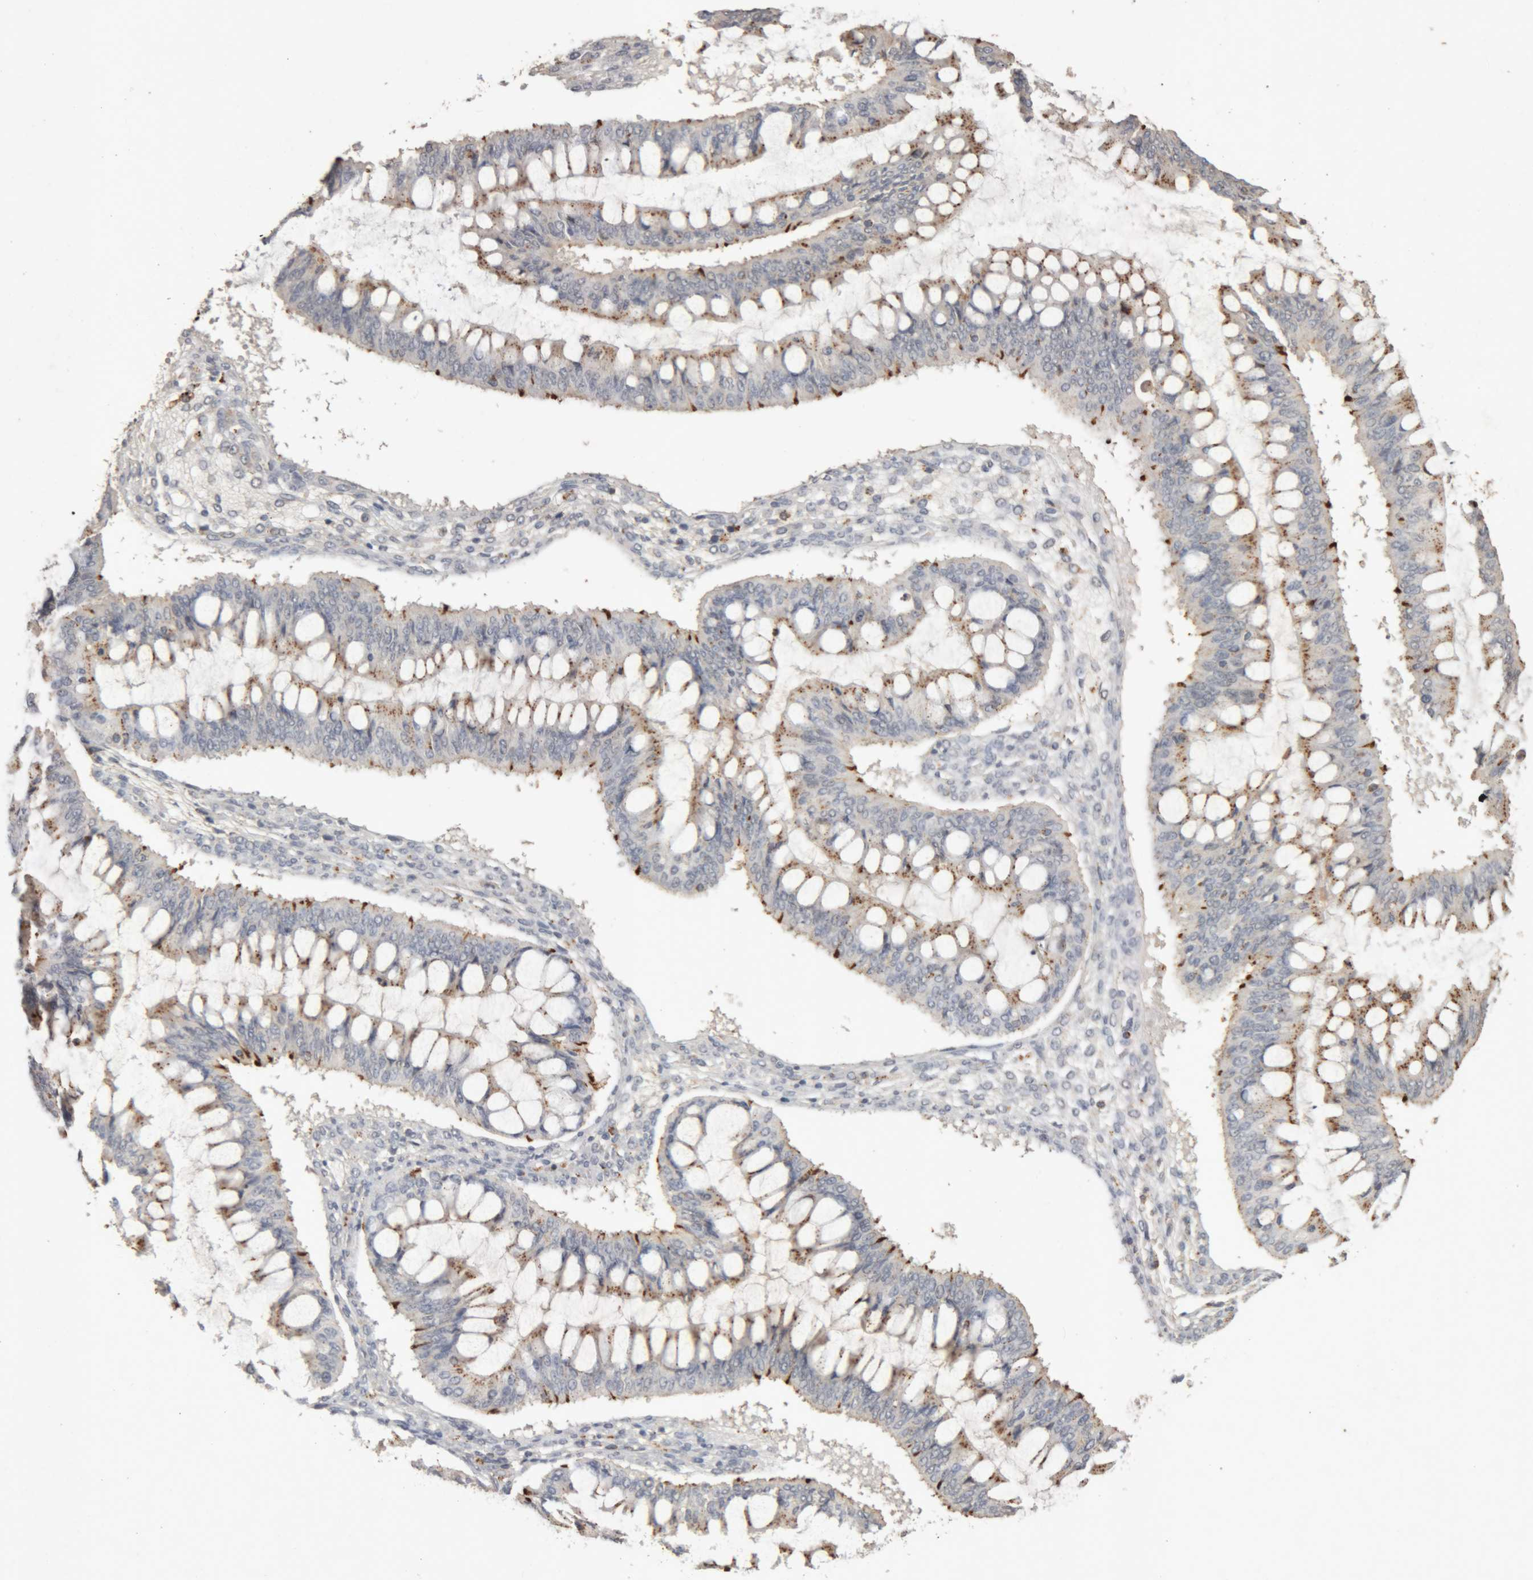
{"staining": {"intensity": "moderate", "quantity": "25%-75%", "location": "cytoplasmic/membranous"}, "tissue": "ovarian cancer", "cell_type": "Tumor cells", "image_type": "cancer", "snomed": [{"axis": "morphology", "description": "Cystadenocarcinoma, mucinous, NOS"}, {"axis": "topography", "description": "Ovary"}], "caption": "A histopathology image of human ovarian mucinous cystadenocarcinoma stained for a protein demonstrates moderate cytoplasmic/membranous brown staining in tumor cells.", "gene": "ARSA", "patient": {"sex": "female", "age": 73}}